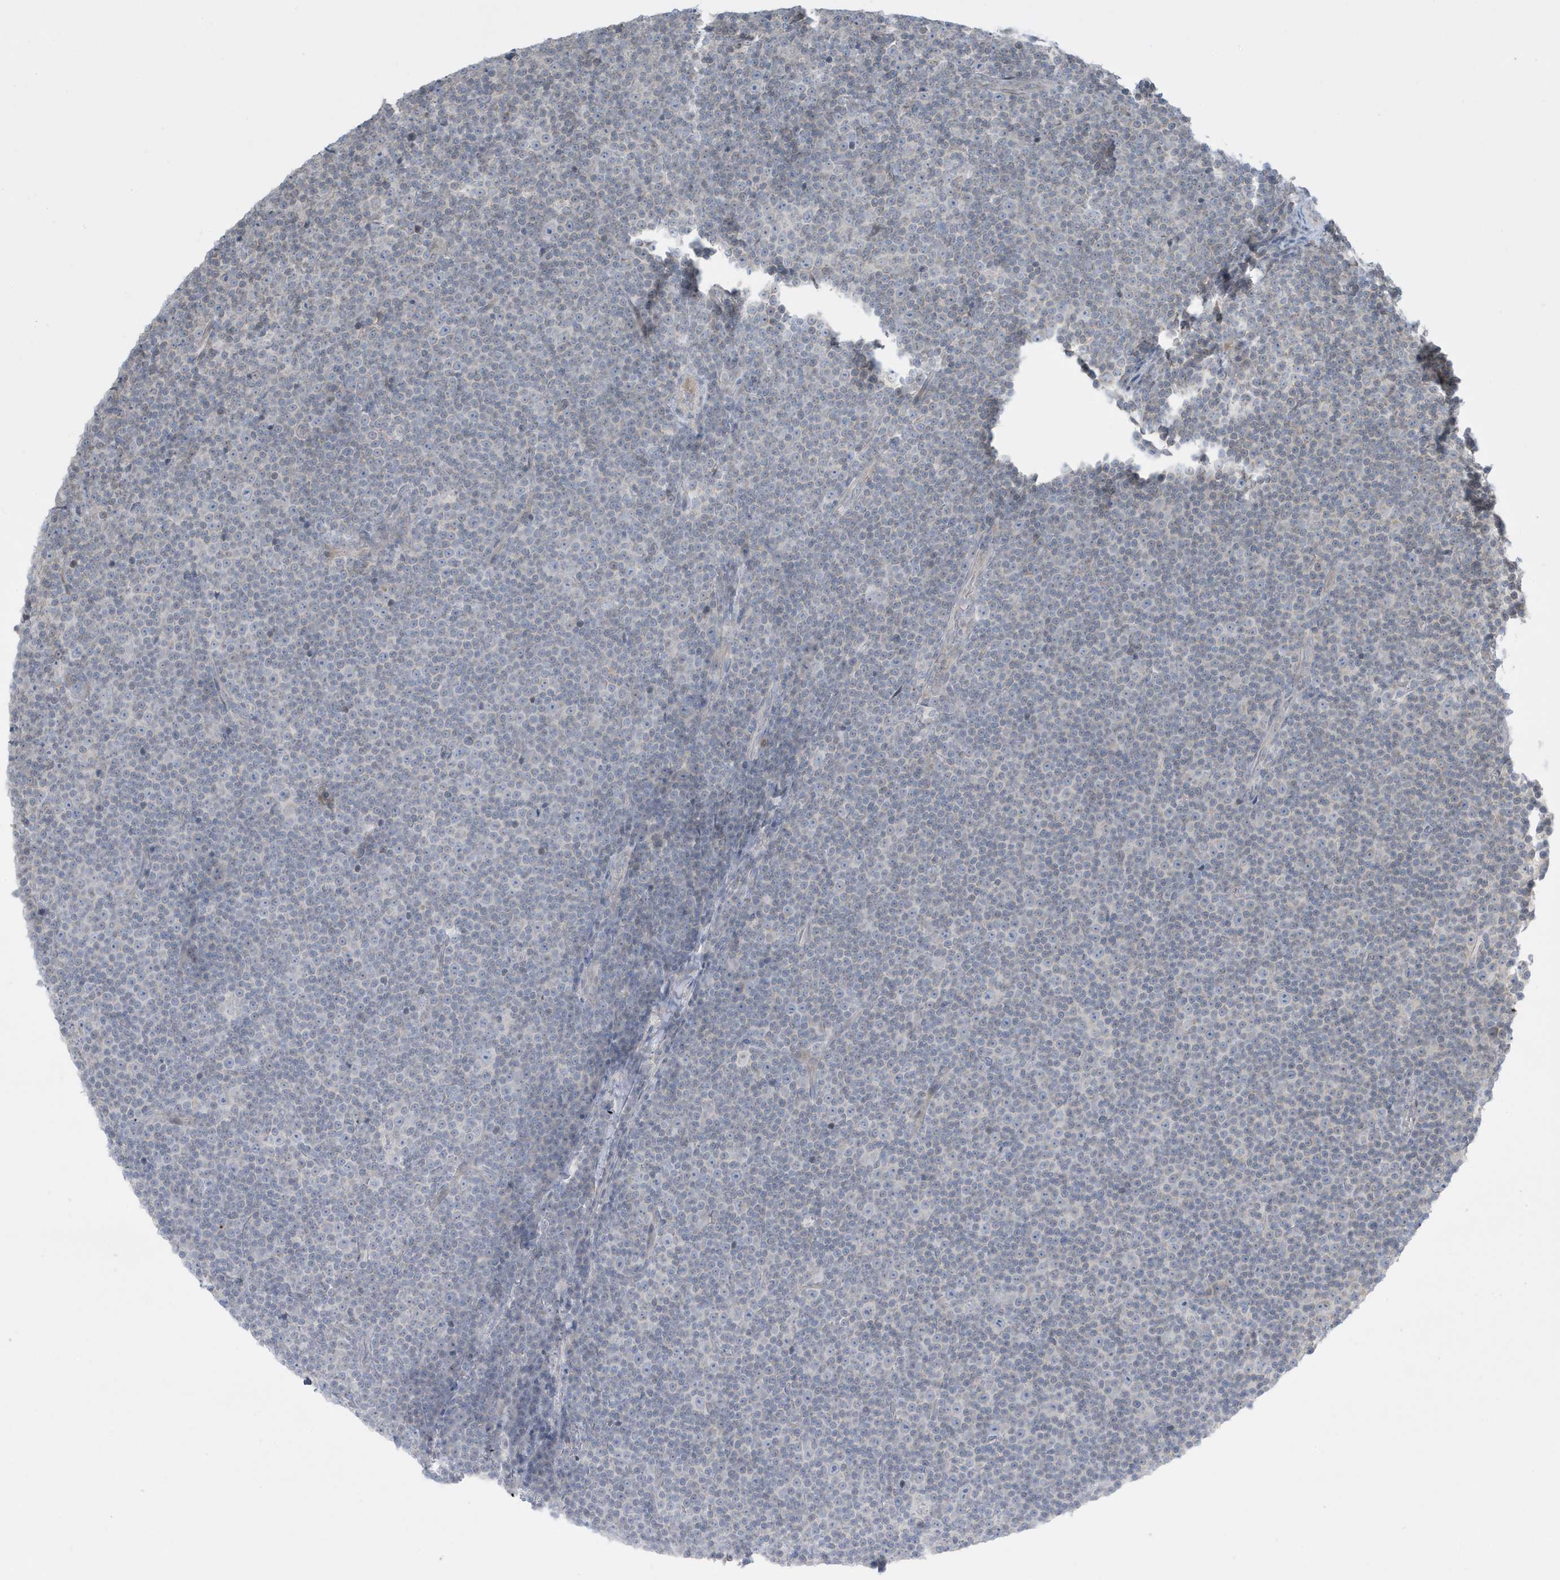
{"staining": {"intensity": "negative", "quantity": "none", "location": "none"}, "tissue": "lymphoma", "cell_type": "Tumor cells", "image_type": "cancer", "snomed": [{"axis": "morphology", "description": "Malignant lymphoma, non-Hodgkin's type, Low grade"}, {"axis": "topography", "description": "Lymph node"}], "caption": "This is an IHC image of lymphoma. There is no positivity in tumor cells.", "gene": "FNDC1", "patient": {"sex": "female", "age": 67}}